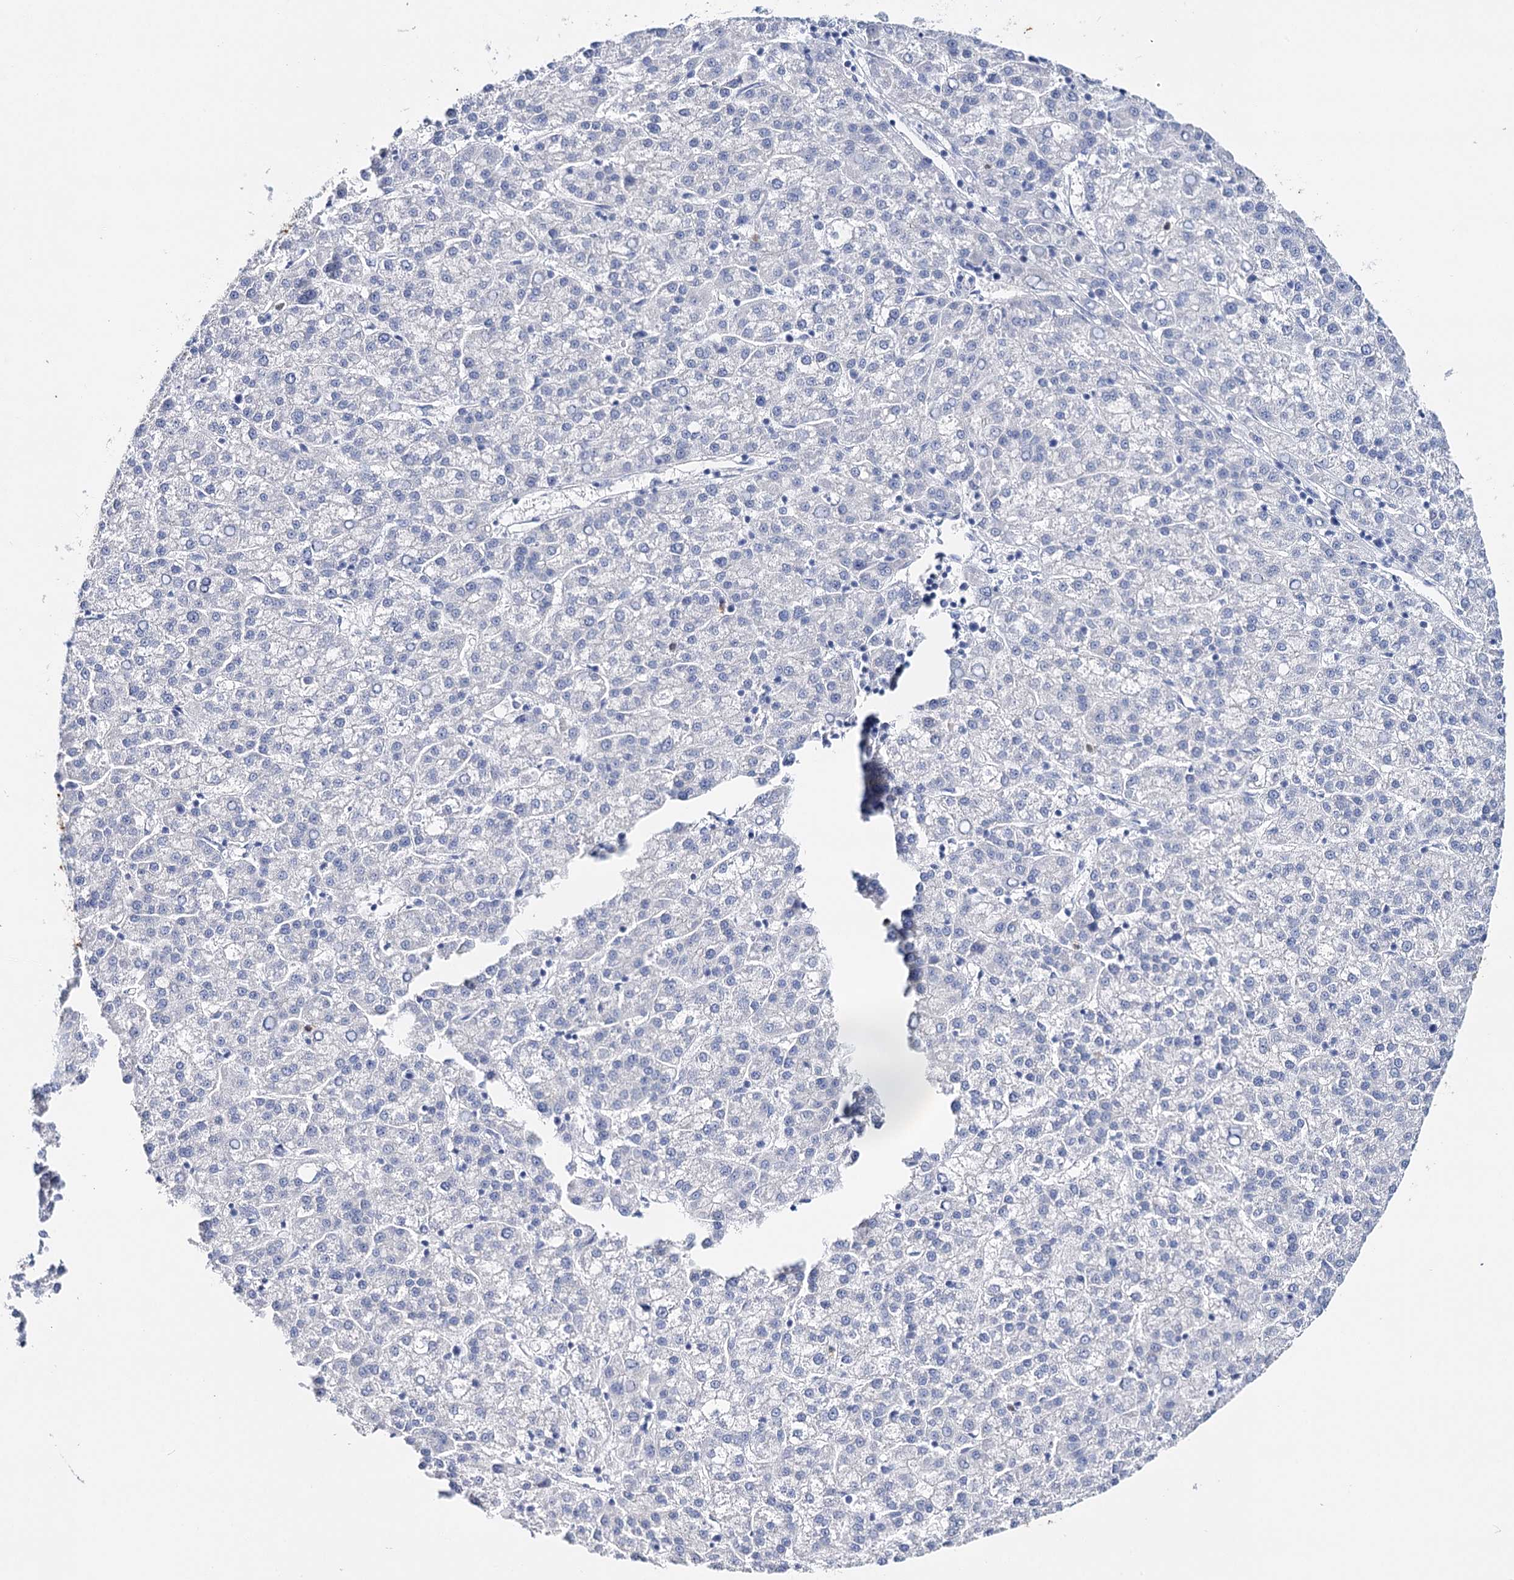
{"staining": {"intensity": "negative", "quantity": "none", "location": "none"}, "tissue": "liver cancer", "cell_type": "Tumor cells", "image_type": "cancer", "snomed": [{"axis": "morphology", "description": "Carcinoma, Hepatocellular, NOS"}, {"axis": "topography", "description": "Liver"}], "caption": "Human liver cancer stained for a protein using IHC exhibits no positivity in tumor cells.", "gene": "CEACAM8", "patient": {"sex": "female", "age": 58}}